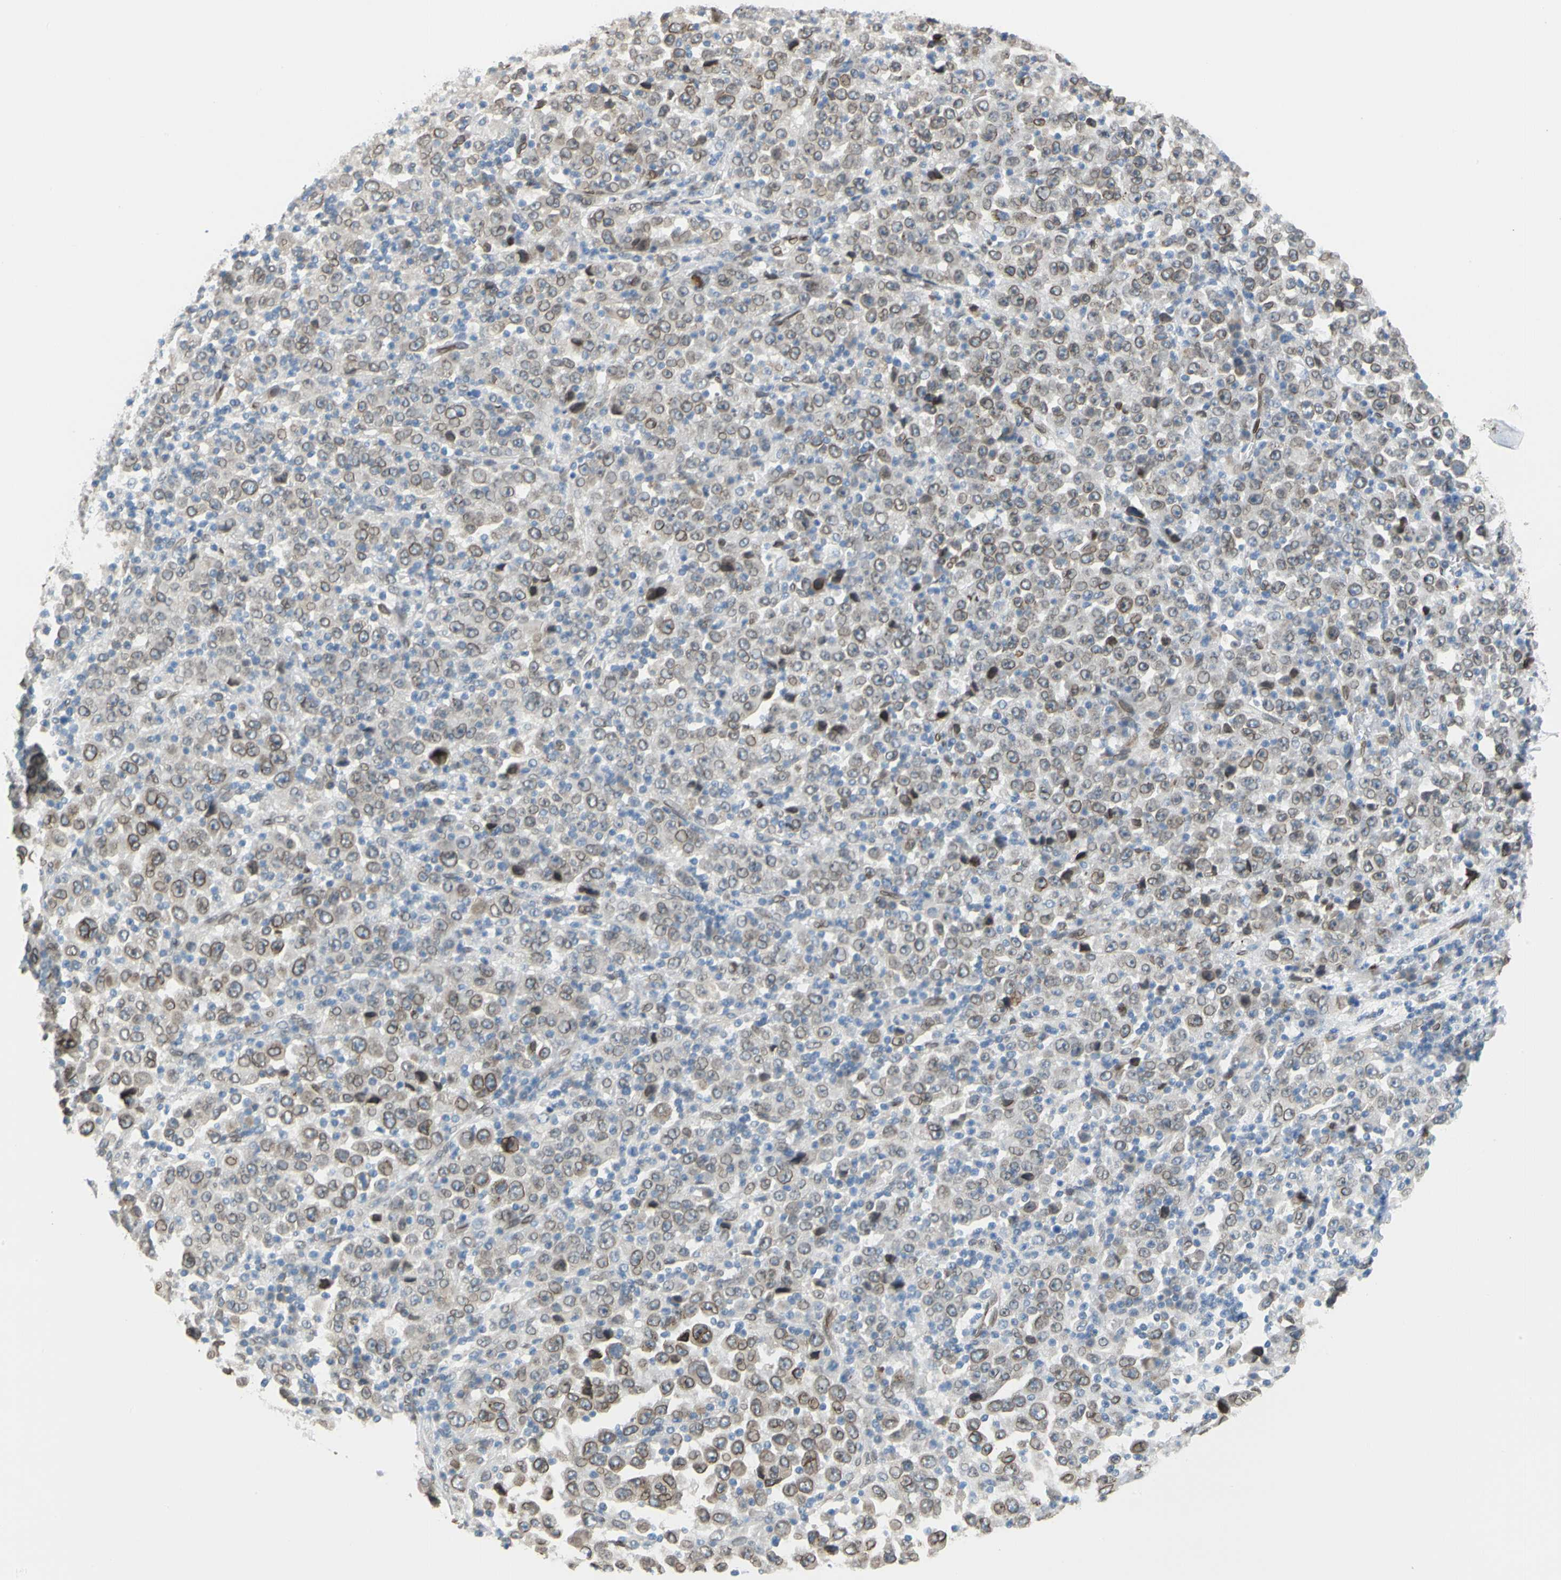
{"staining": {"intensity": "moderate", "quantity": ">75%", "location": "cytoplasmic/membranous,nuclear"}, "tissue": "stomach cancer", "cell_type": "Tumor cells", "image_type": "cancer", "snomed": [{"axis": "morphology", "description": "Normal tissue, NOS"}, {"axis": "morphology", "description": "Adenocarcinoma, NOS"}, {"axis": "topography", "description": "Stomach, upper"}, {"axis": "topography", "description": "Stomach"}], "caption": "Moderate cytoplasmic/membranous and nuclear protein staining is present in approximately >75% of tumor cells in stomach cancer.", "gene": "SUN1", "patient": {"sex": "male", "age": 59}}